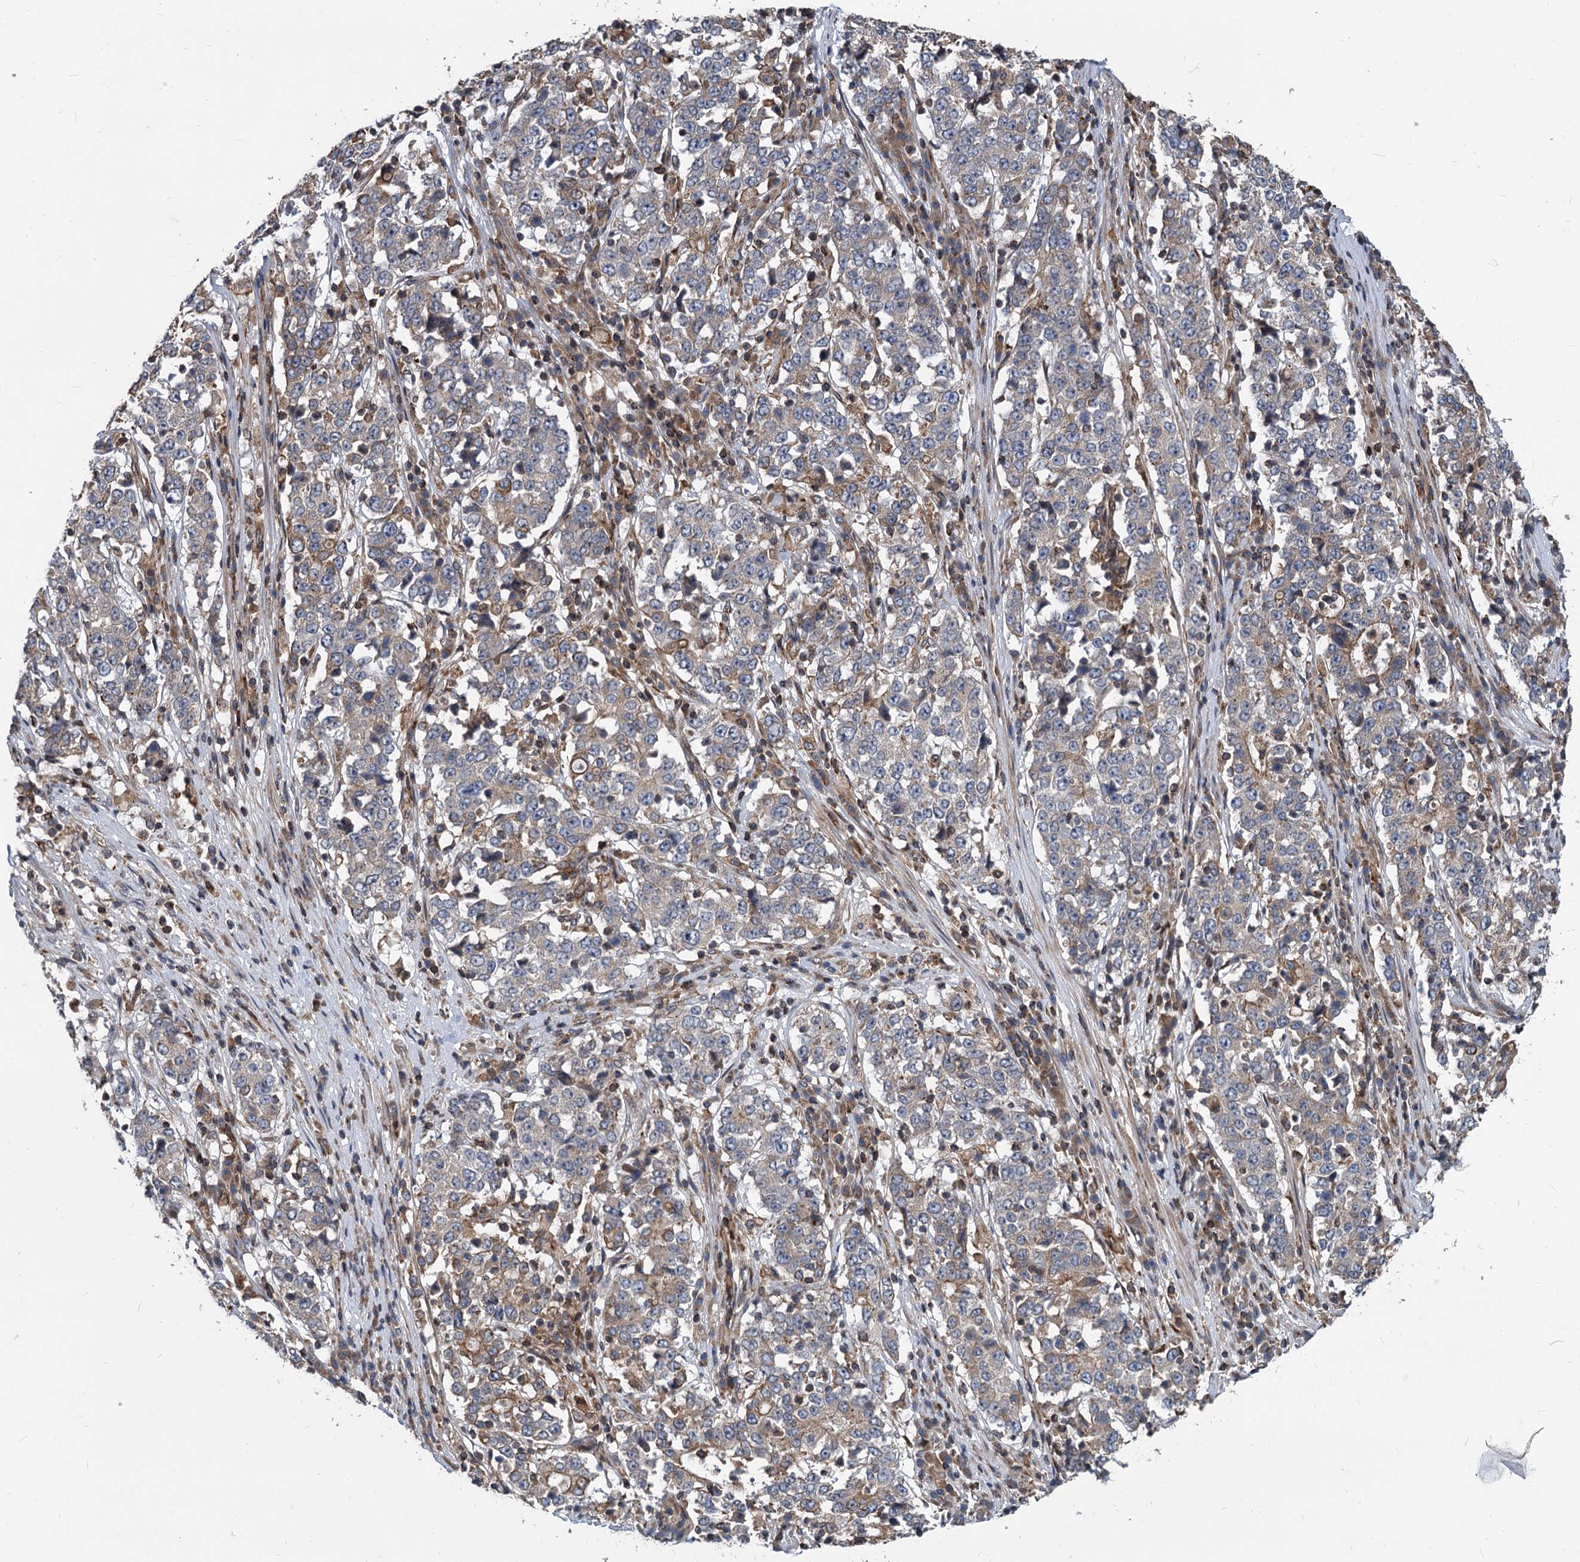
{"staining": {"intensity": "weak", "quantity": "25%-75%", "location": "cytoplasmic/membranous"}, "tissue": "stomach cancer", "cell_type": "Tumor cells", "image_type": "cancer", "snomed": [{"axis": "morphology", "description": "Adenocarcinoma, NOS"}, {"axis": "topography", "description": "Stomach"}], "caption": "High-magnification brightfield microscopy of adenocarcinoma (stomach) stained with DAB (3,3'-diaminobenzidine) (brown) and counterstained with hematoxylin (blue). tumor cells exhibit weak cytoplasmic/membranous expression is identified in approximately25%-75% of cells.", "gene": "STIM1", "patient": {"sex": "male", "age": 59}}